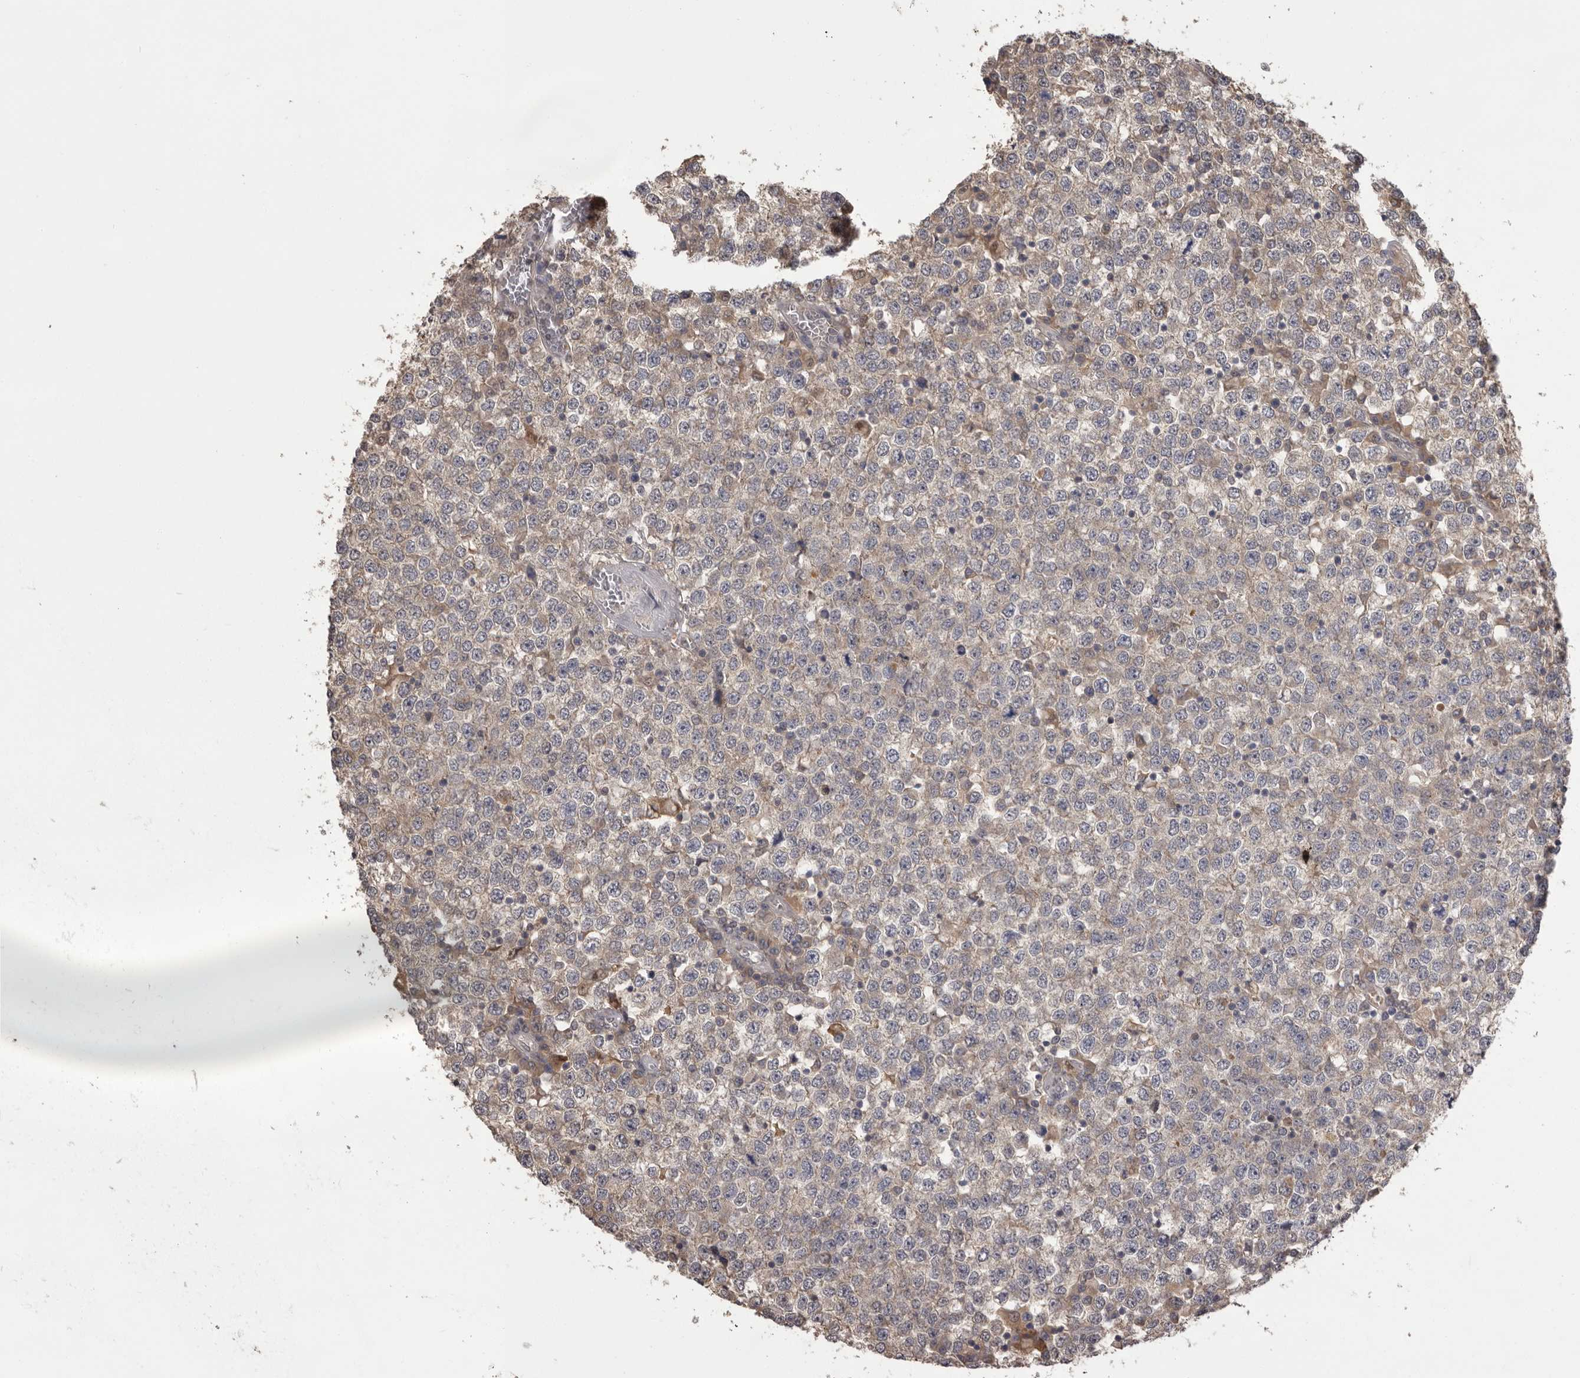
{"staining": {"intensity": "weak", "quantity": "<25%", "location": "cytoplasmic/membranous"}, "tissue": "testis cancer", "cell_type": "Tumor cells", "image_type": "cancer", "snomed": [{"axis": "morphology", "description": "Seminoma, NOS"}, {"axis": "topography", "description": "Testis"}], "caption": "DAB (3,3'-diaminobenzidine) immunohistochemical staining of testis seminoma demonstrates no significant expression in tumor cells. (DAB immunohistochemistry with hematoxylin counter stain).", "gene": "MDH1", "patient": {"sex": "male", "age": 65}}